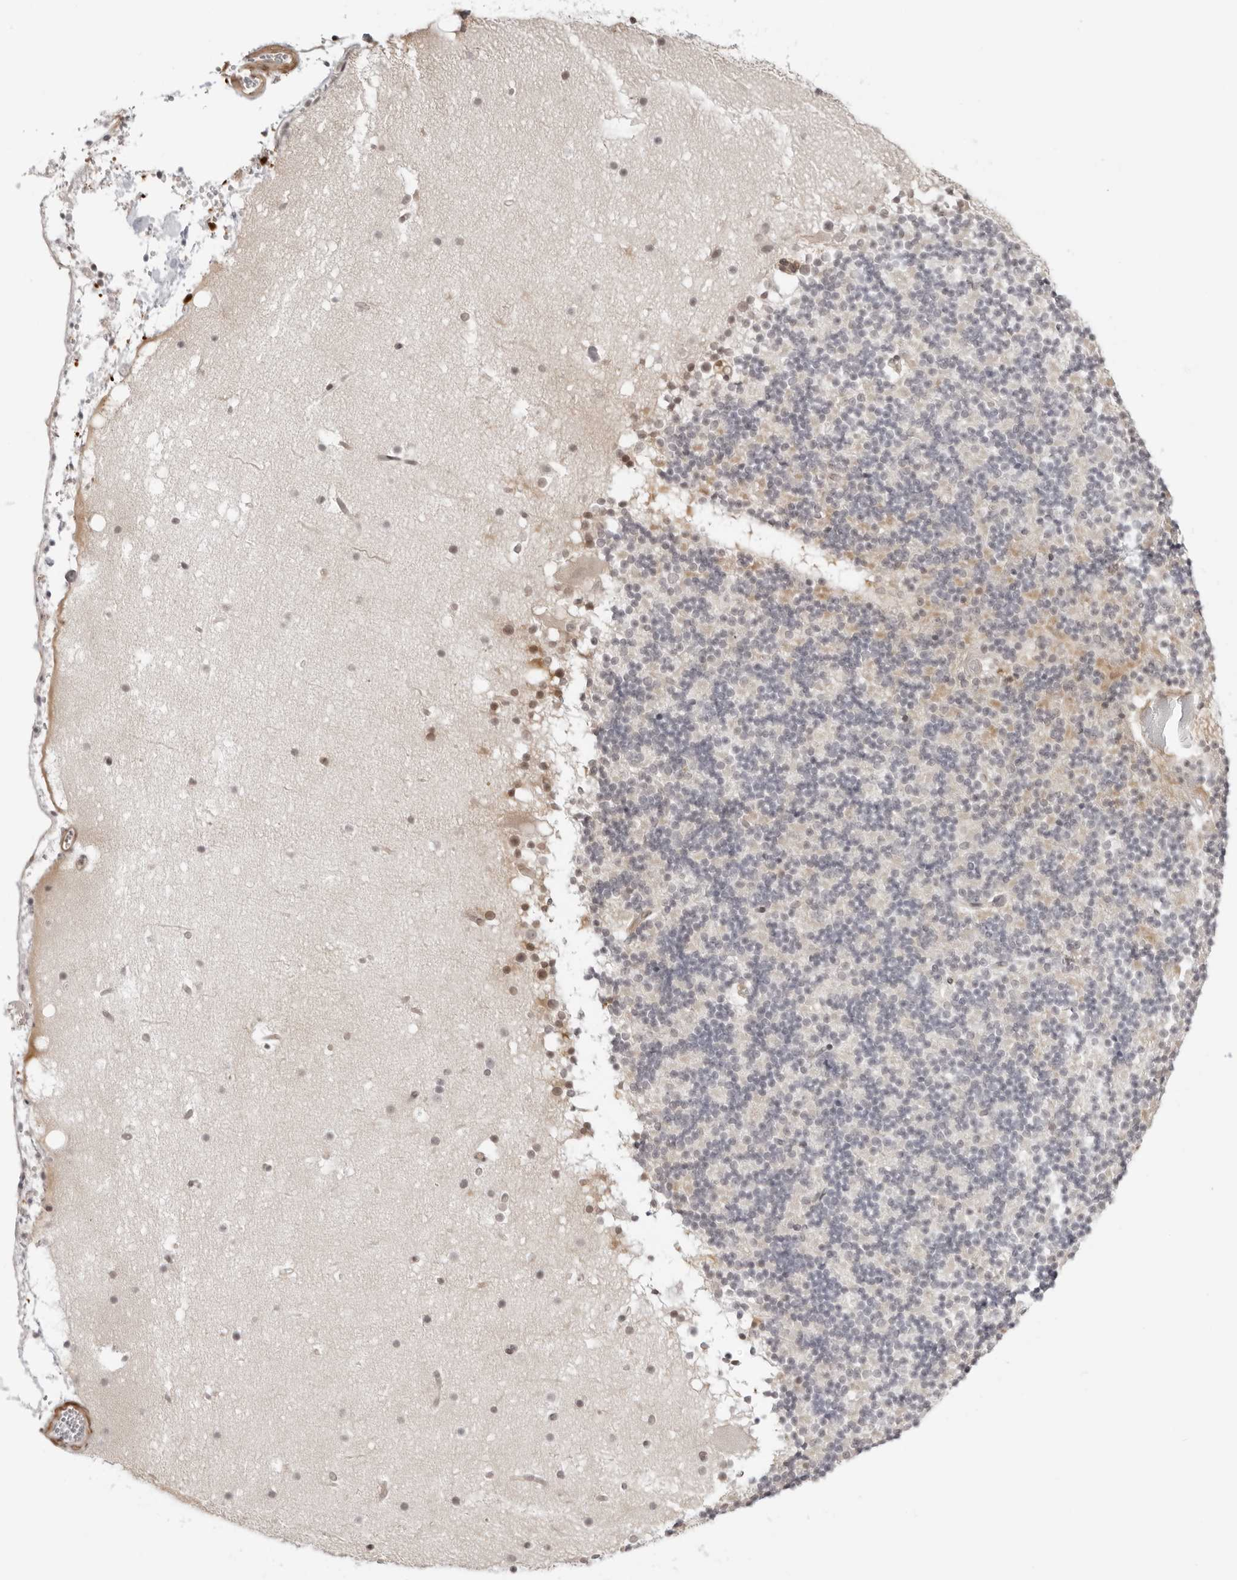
{"staining": {"intensity": "negative", "quantity": "none", "location": "none"}, "tissue": "cerebellum", "cell_type": "Cells in granular layer", "image_type": "normal", "snomed": [{"axis": "morphology", "description": "Normal tissue, NOS"}, {"axis": "topography", "description": "Cerebellum"}], "caption": "This is an immunohistochemistry (IHC) micrograph of benign cerebellum. There is no staining in cells in granular layer.", "gene": "RNF146", "patient": {"sex": "male", "age": 57}}